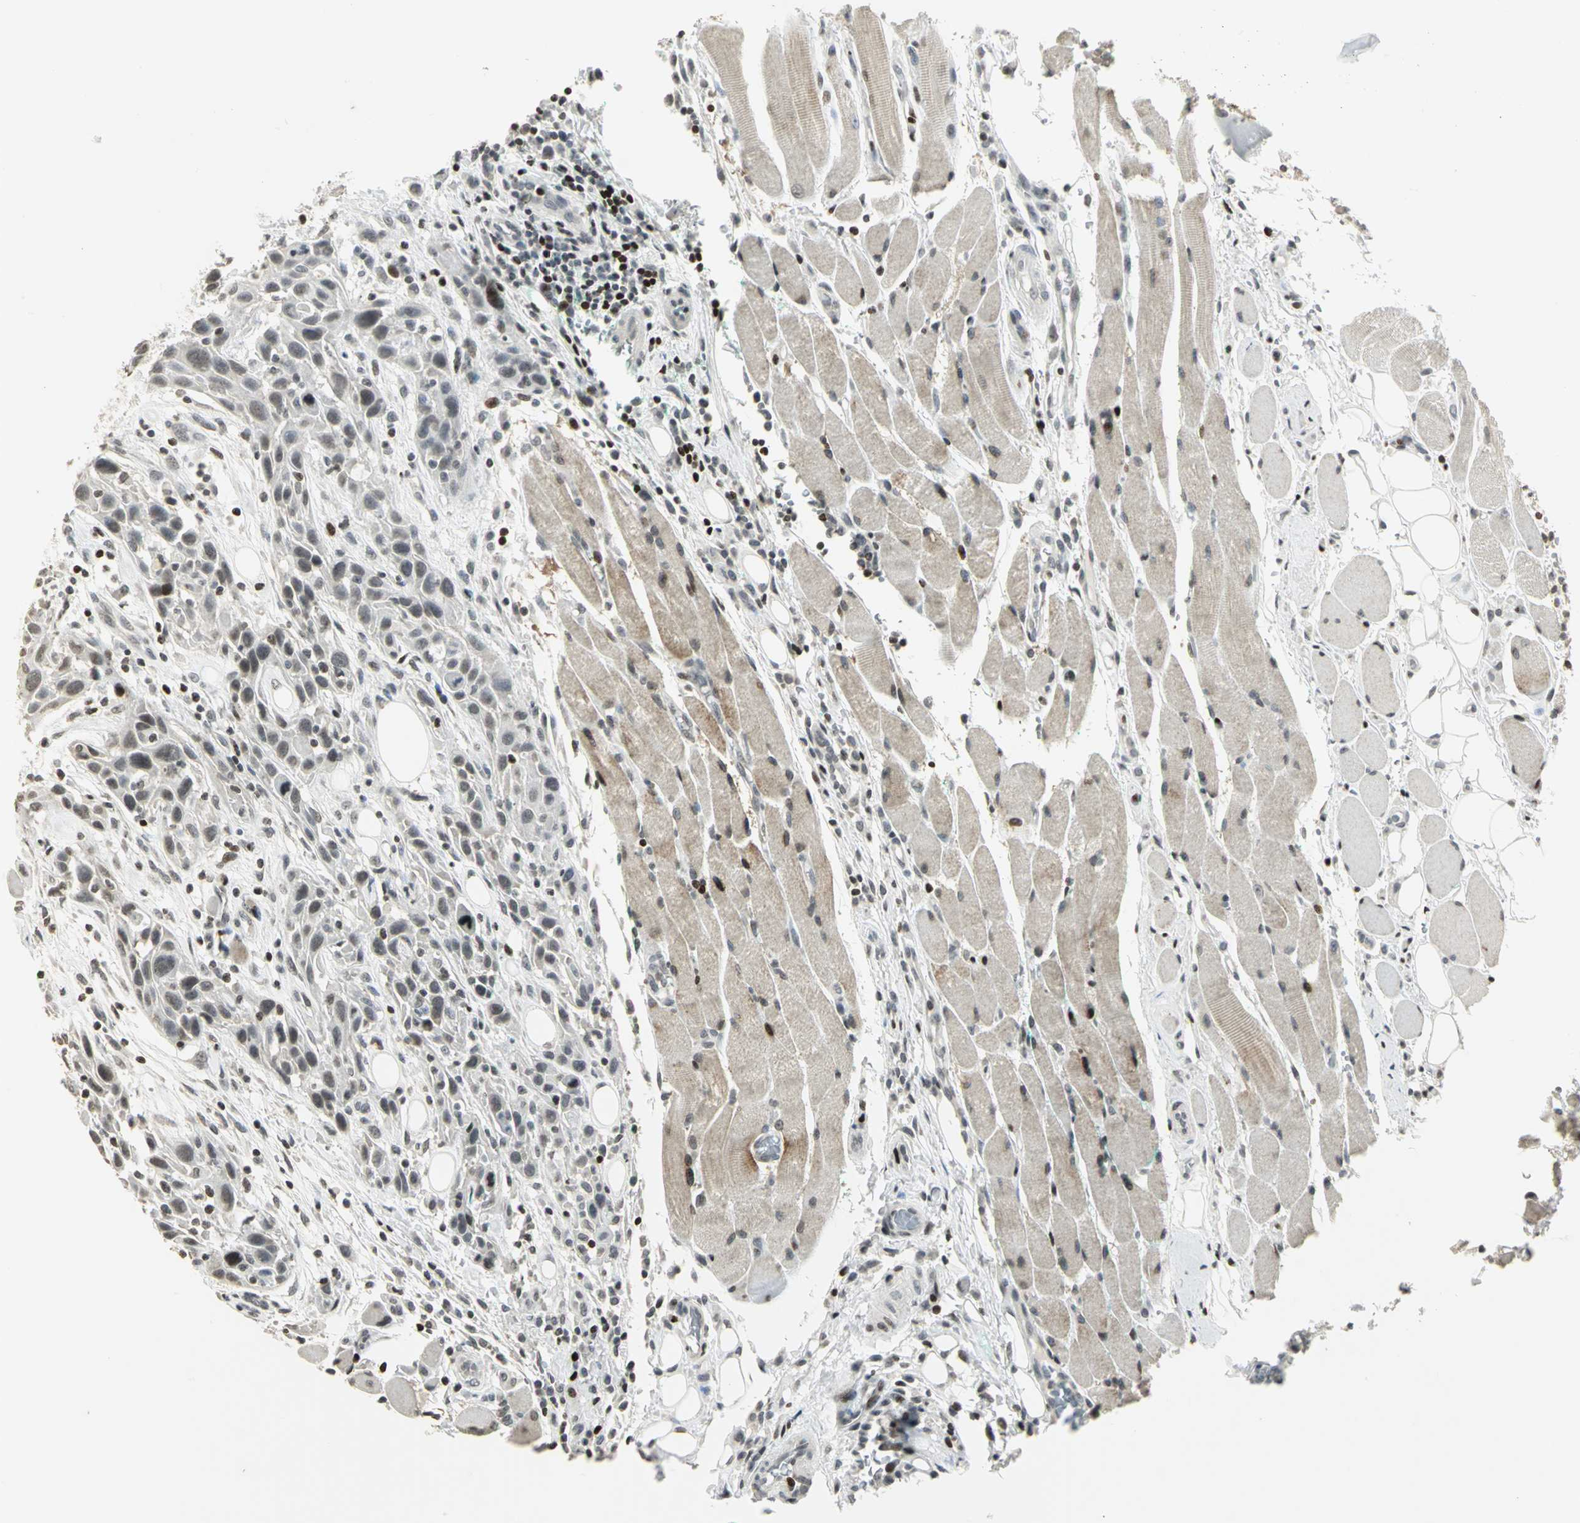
{"staining": {"intensity": "weak", "quantity": "<25%", "location": "nuclear"}, "tissue": "head and neck cancer", "cell_type": "Tumor cells", "image_type": "cancer", "snomed": [{"axis": "morphology", "description": "Normal tissue, NOS"}, {"axis": "morphology", "description": "Squamous cell carcinoma, NOS"}, {"axis": "topography", "description": "Oral tissue"}, {"axis": "topography", "description": "Head-Neck"}], "caption": "Immunohistochemistry (IHC) image of neoplastic tissue: human squamous cell carcinoma (head and neck) stained with DAB reveals no significant protein positivity in tumor cells. (DAB (3,3'-diaminobenzidine) immunohistochemistry (IHC) with hematoxylin counter stain).", "gene": "KDM1A", "patient": {"sex": "female", "age": 50}}